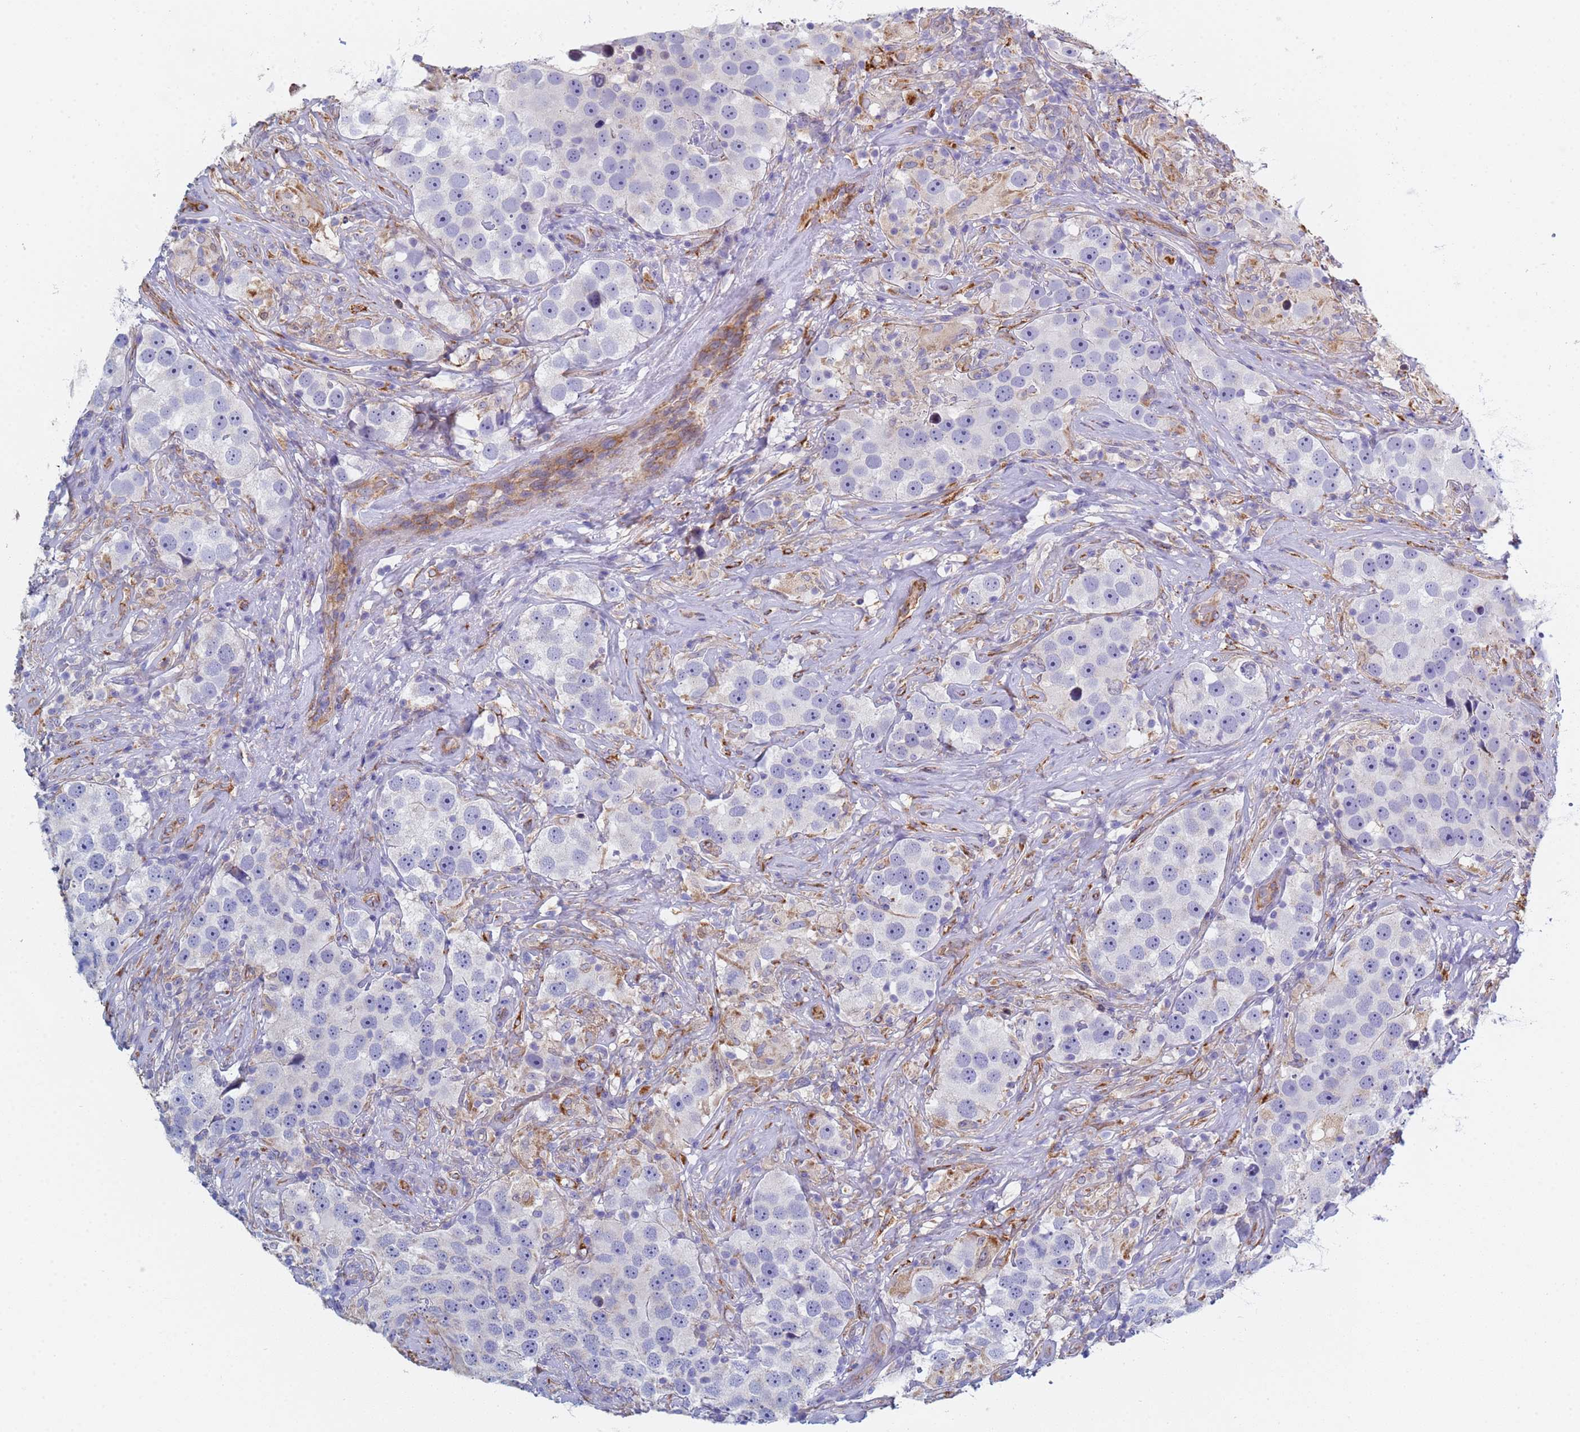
{"staining": {"intensity": "negative", "quantity": "none", "location": "none"}, "tissue": "testis cancer", "cell_type": "Tumor cells", "image_type": "cancer", "snomed": [{"axis": "morphology", "description": "Seminoma, NOS"}, {"axis": "topography", "description": "Testis"}], "caption": "DAB (3,3'-diaminobenzidine) immunohistochemical staining of human testis seminoma shows no significant staining in tumor cells.", "gene": "GDAP2", "patient": {"sex": "male", "age": 49}}